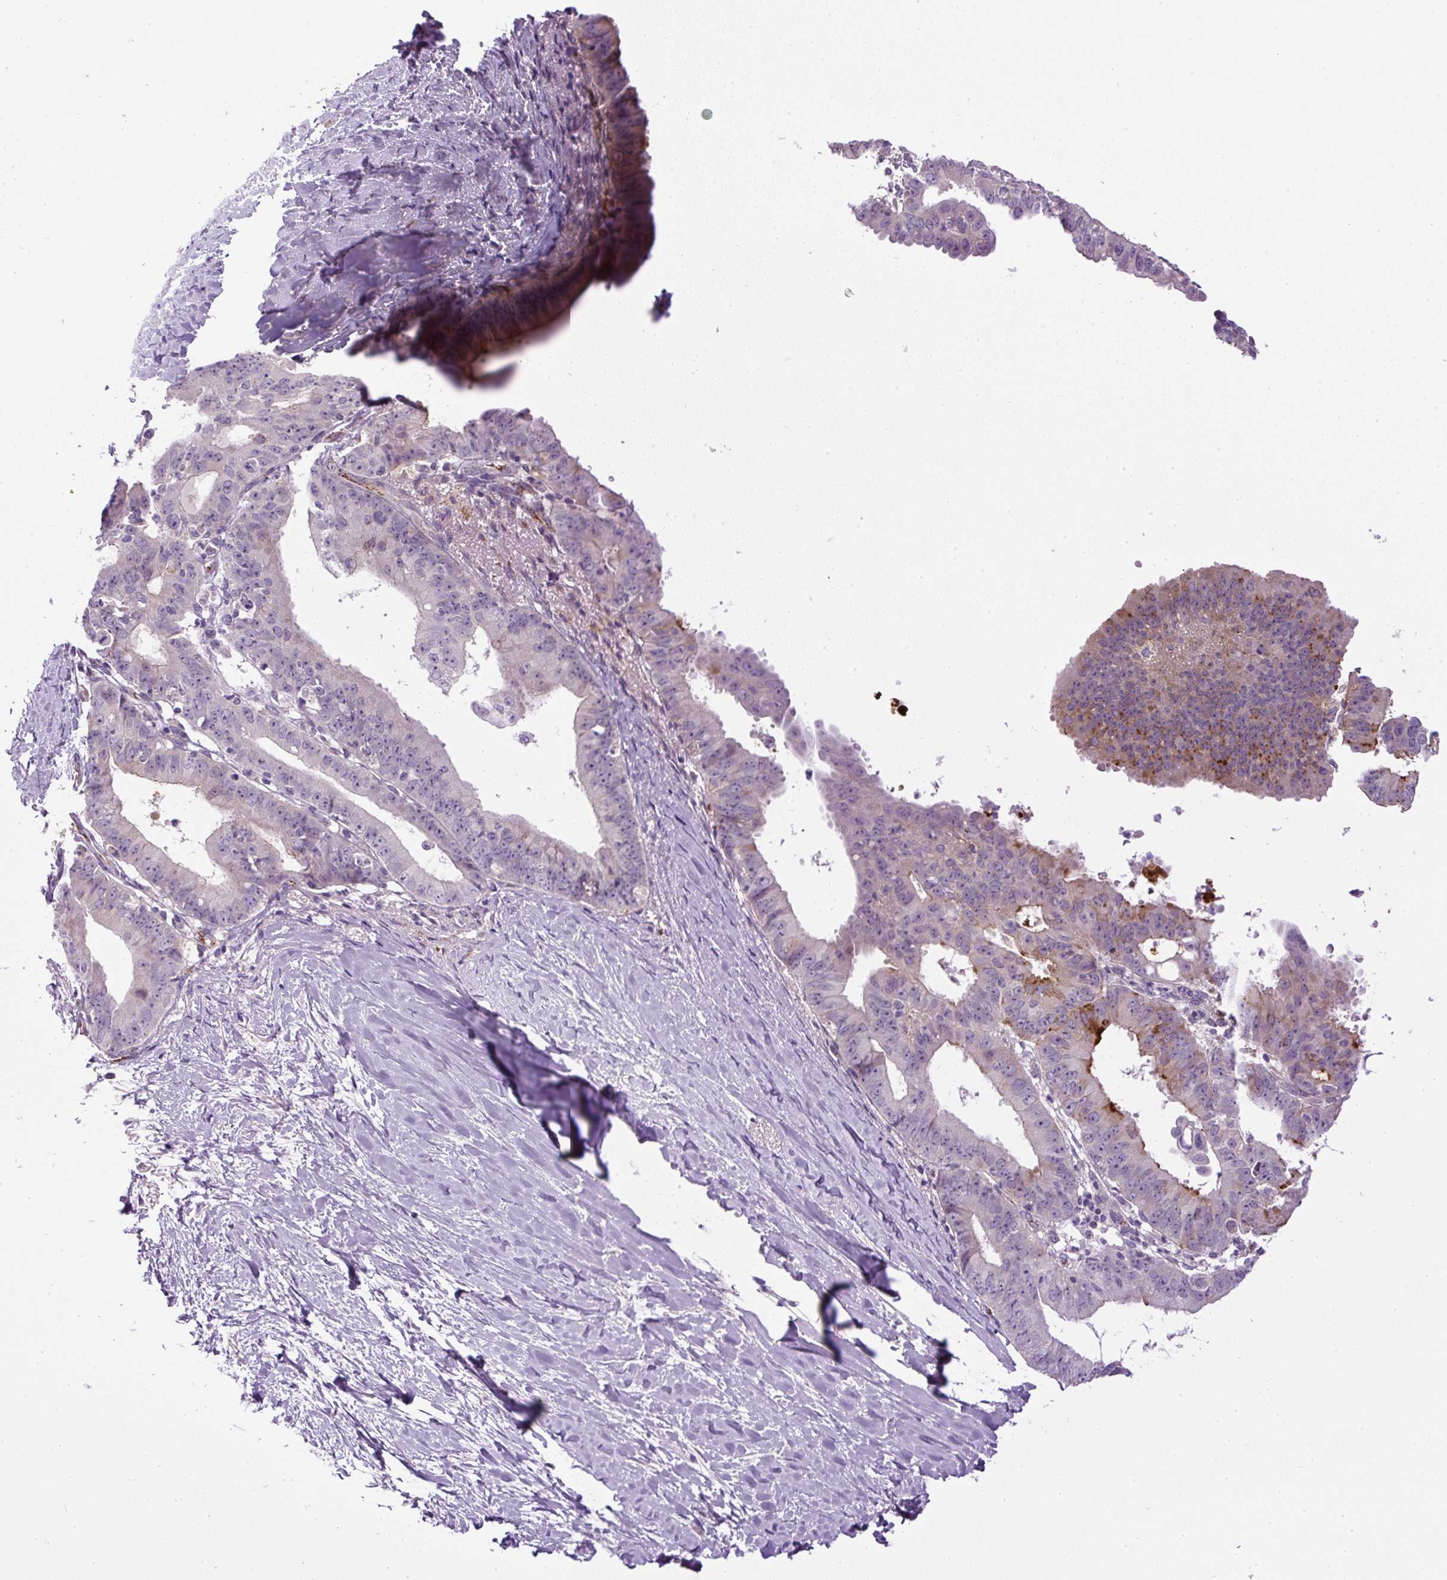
{"staining": {"intensity": "moderate", "quantity": "<25%", "location": "cytoplasmic/membranous"}, "tissue": "ovarian cancer", "cell_type": "Tumor cells", "image_type": "cancer", "snomed": [{"axis": "morphology", "description": "Carcinoma, endometroid"}, {"axis": "topography", "description": "Ovary"}], "caption": "A high-resolution micrograph shows immunohistochemistry (IHC) staining of endometroid carcinoma (ovarian), which displays moderate cytoplasmic/membranous expression in approximately <25% of tumor cells.", "gene": "LEFTY2", "patient": {"sex": "female", "age": 42}}